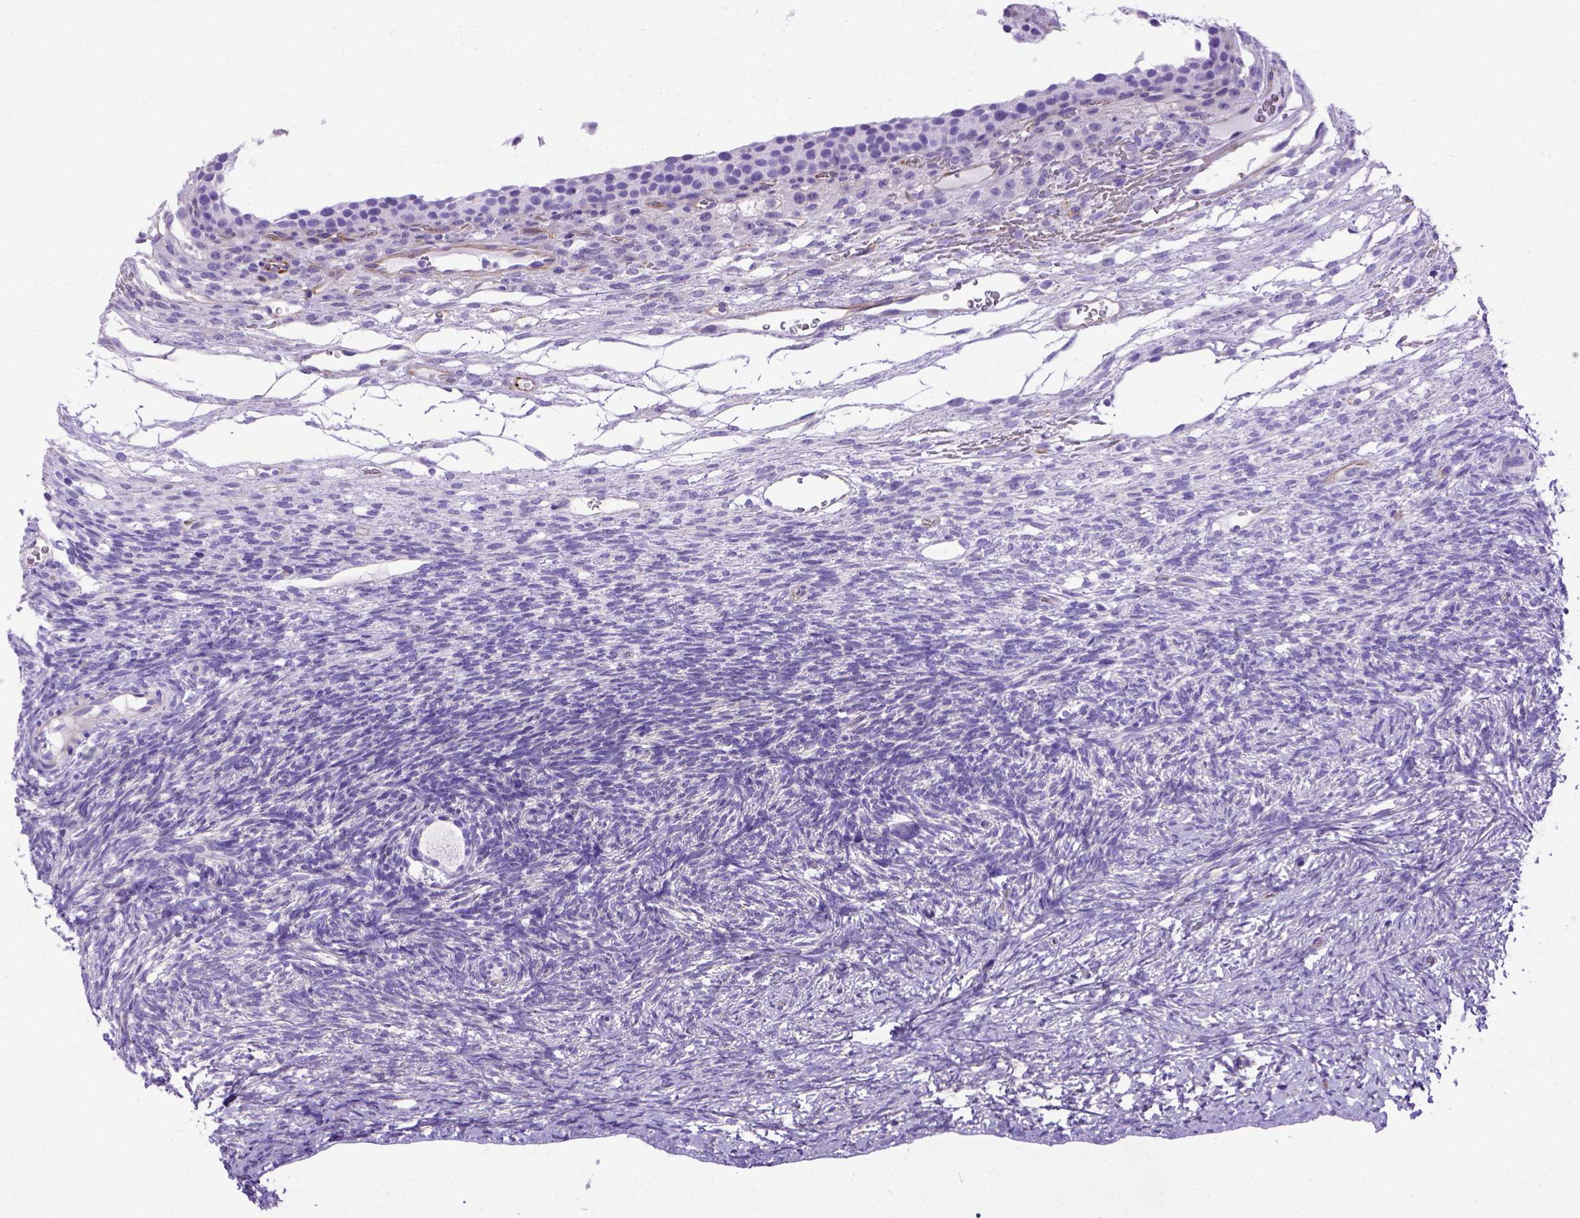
{"staining": {"intensity": "negative", "quantity": "none", "location": "none"}, "tissue": "ovary", "cell_type": "Follicle cells", "image_type": "normal", "snomed": [{"axis": "morphology", "description": "Normal tissue, NOS"}, {"axis": "topography", "description": "Ovary"}], "caption": "Immunohistochemistry of benign ovary displays no positivity in follicle cells.", "gene": "ADAM12", "patient": {"sex": "female", "age": 34}}